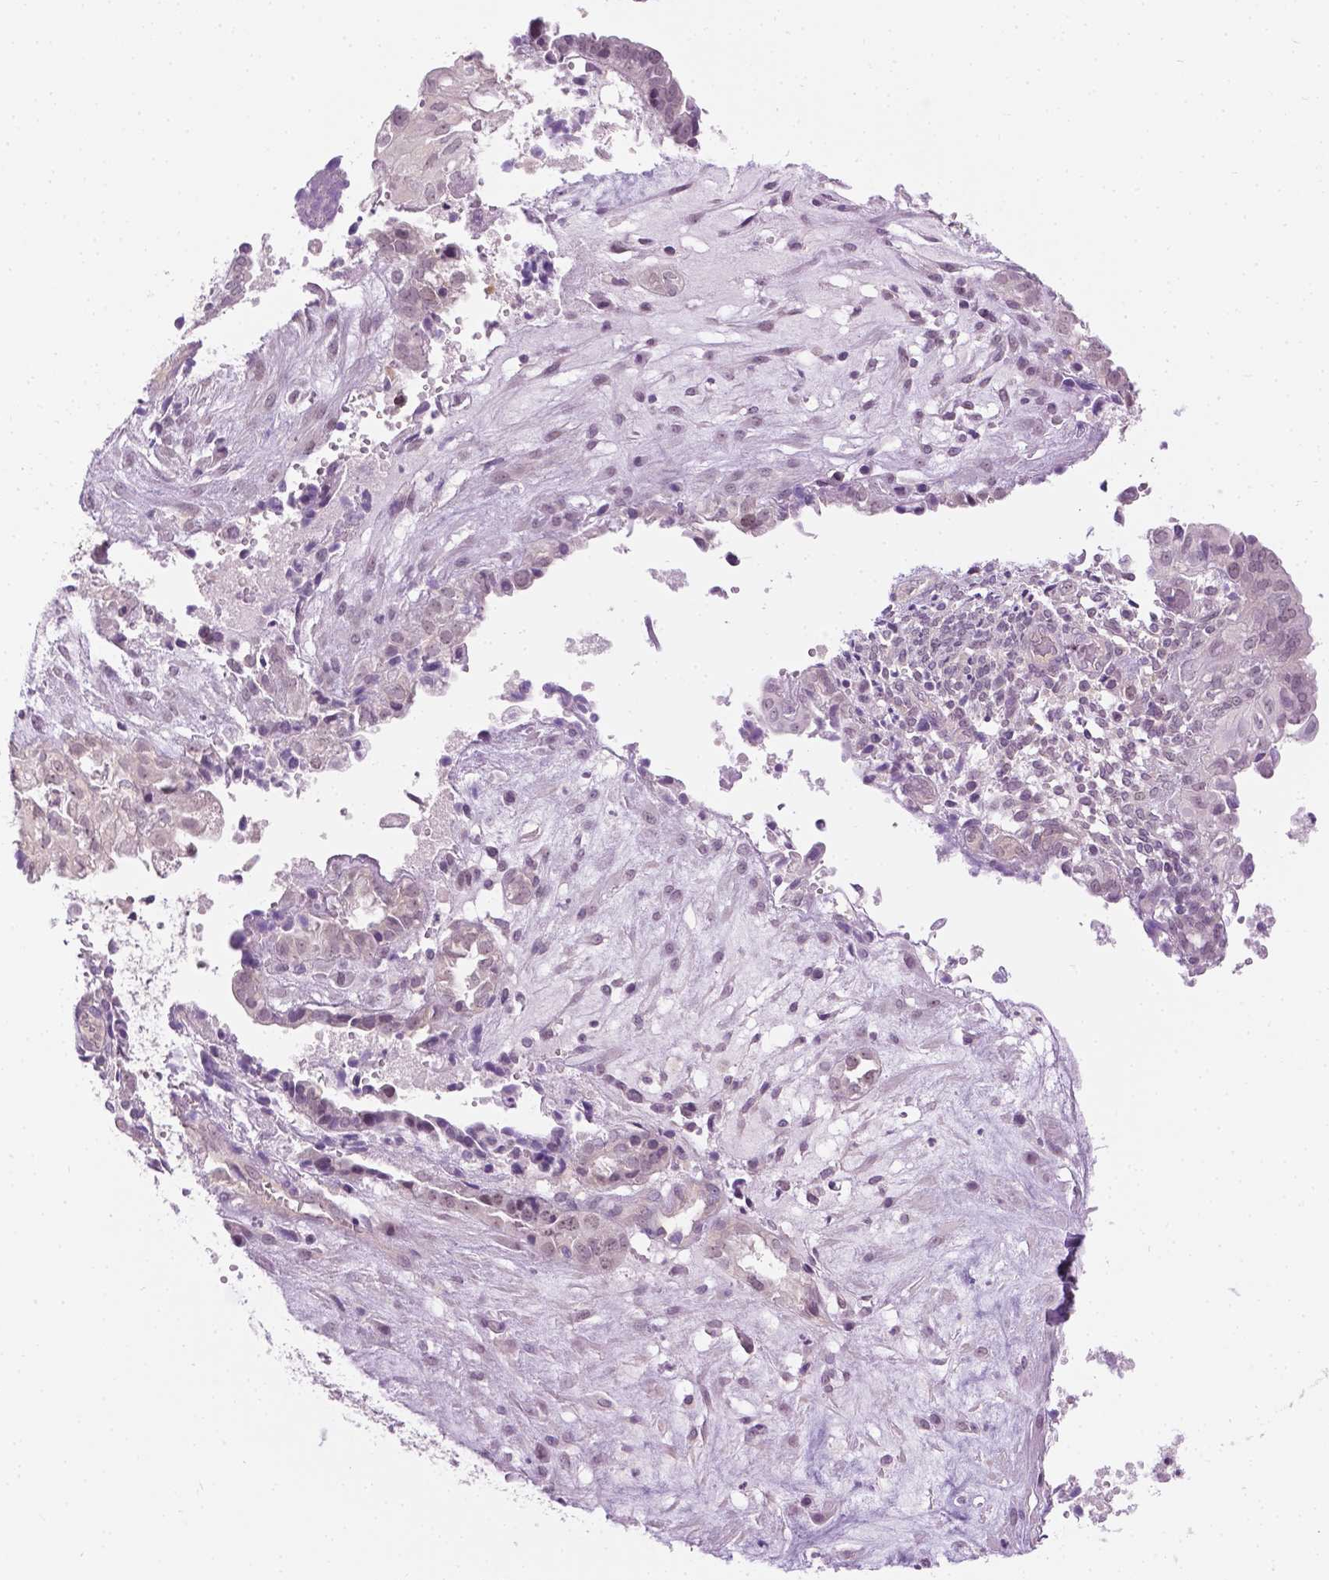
{"staining": {"intensity": "negative", "quantity": "none", "location": "none"}, "tissue": "ovarian cancer", "cell_type": "Tumor cells", "image_type": "cancer", "snomed": [{"axis": "morphology", "description": "Carcinoma, endometroid"}, {"axis": "topography", "description": "Ovary"}], "caption": "Immunohistochemical staining of endometroid carcinoma (ovarian) demonstrates no significant positivity in tumor cells.", "gene": "DENND4A", "patient": {"sex": "female", "age": 64}}